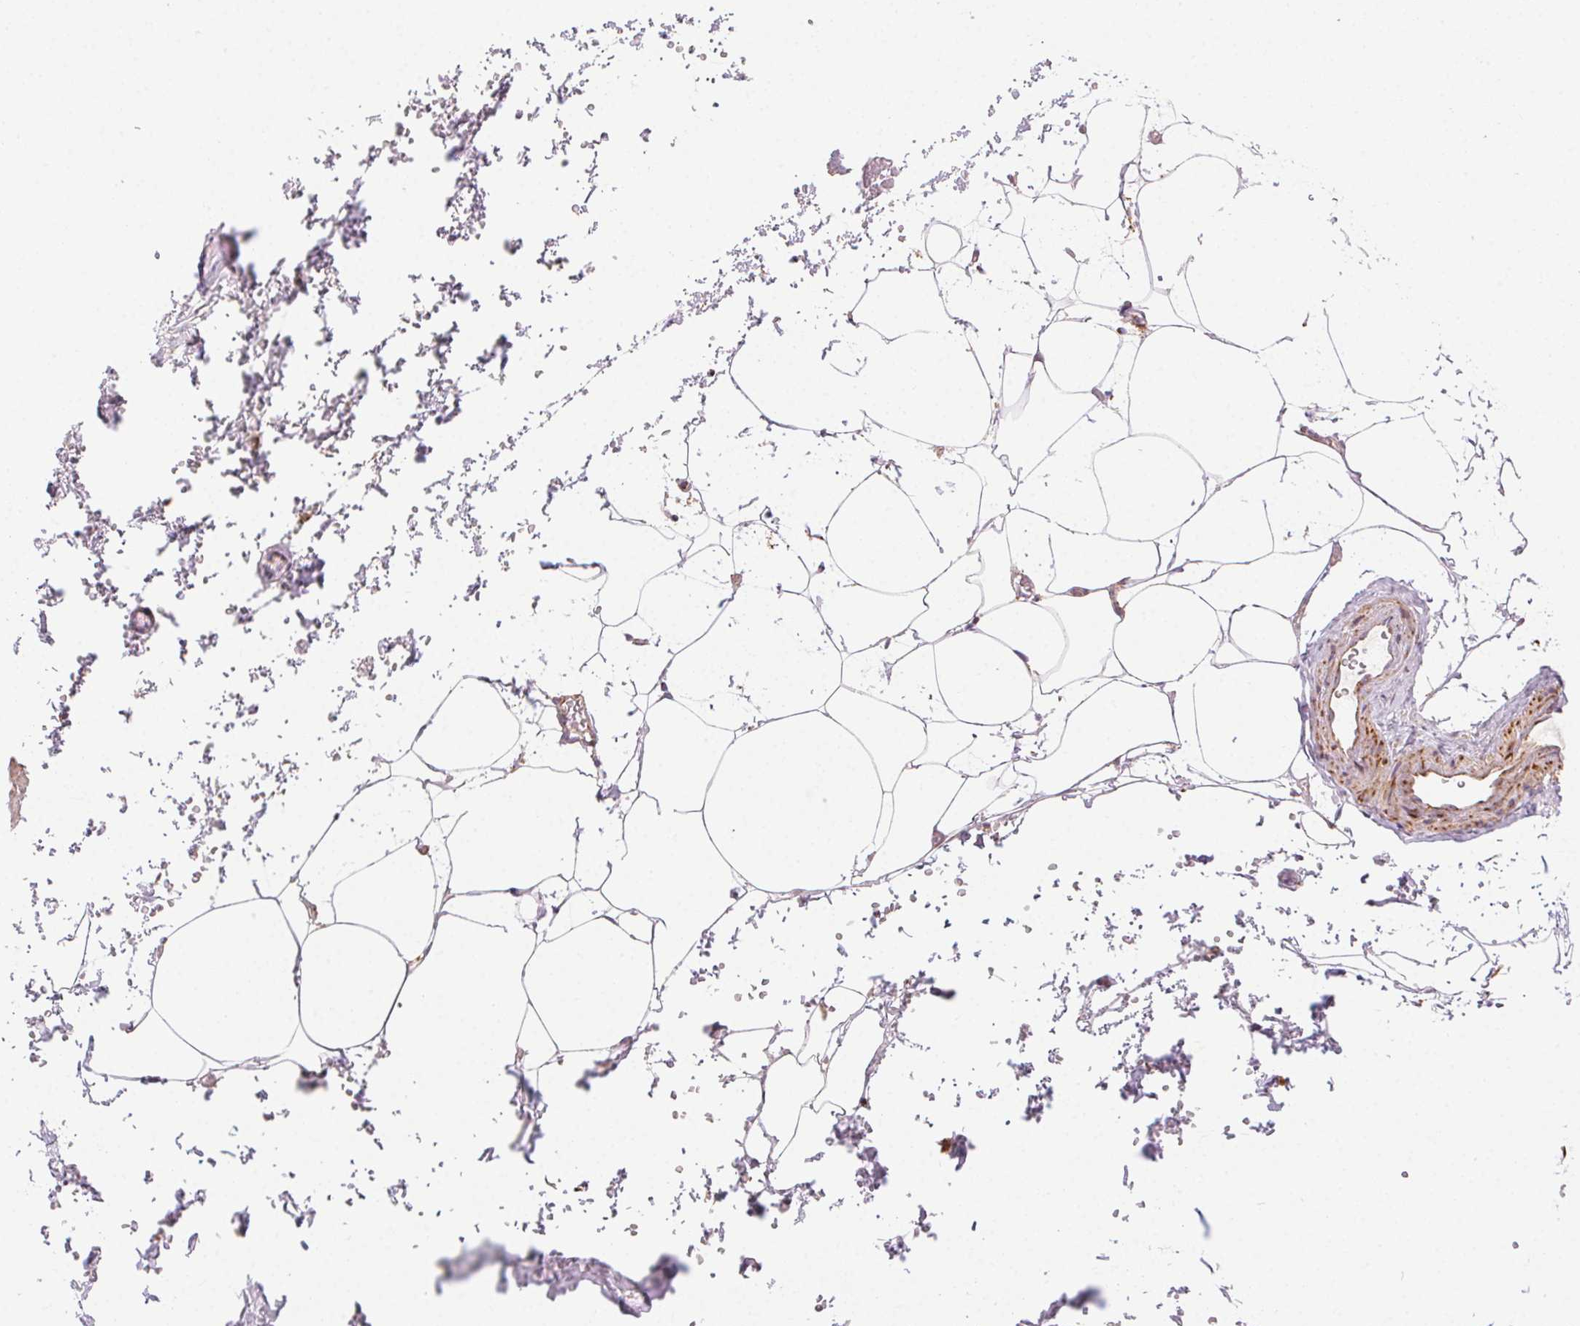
{"staining": {"intensity": "weak", "quantity": "25%-75%", "location": "cytoplasmic/membranous"}, "tissue": "adipose tissue", "cell_type": "Adipocytes", "image_type": "normal", "snomed": [{"axis": "morphology", "description": "Normal tissue, NOS"}, {"axis": "topography", "description": "Prostate"}, {"axis": "topography", "description": "Peripheral nerve tissue"}], "caption": "Adipose tissue stained with a brown dye exhibits weak cytoplasmic/membranous positive expression in approximately 25%-75% of adipocytes.", "gene": "CLPB", "patient": {"sex": "male", "age": 55}}